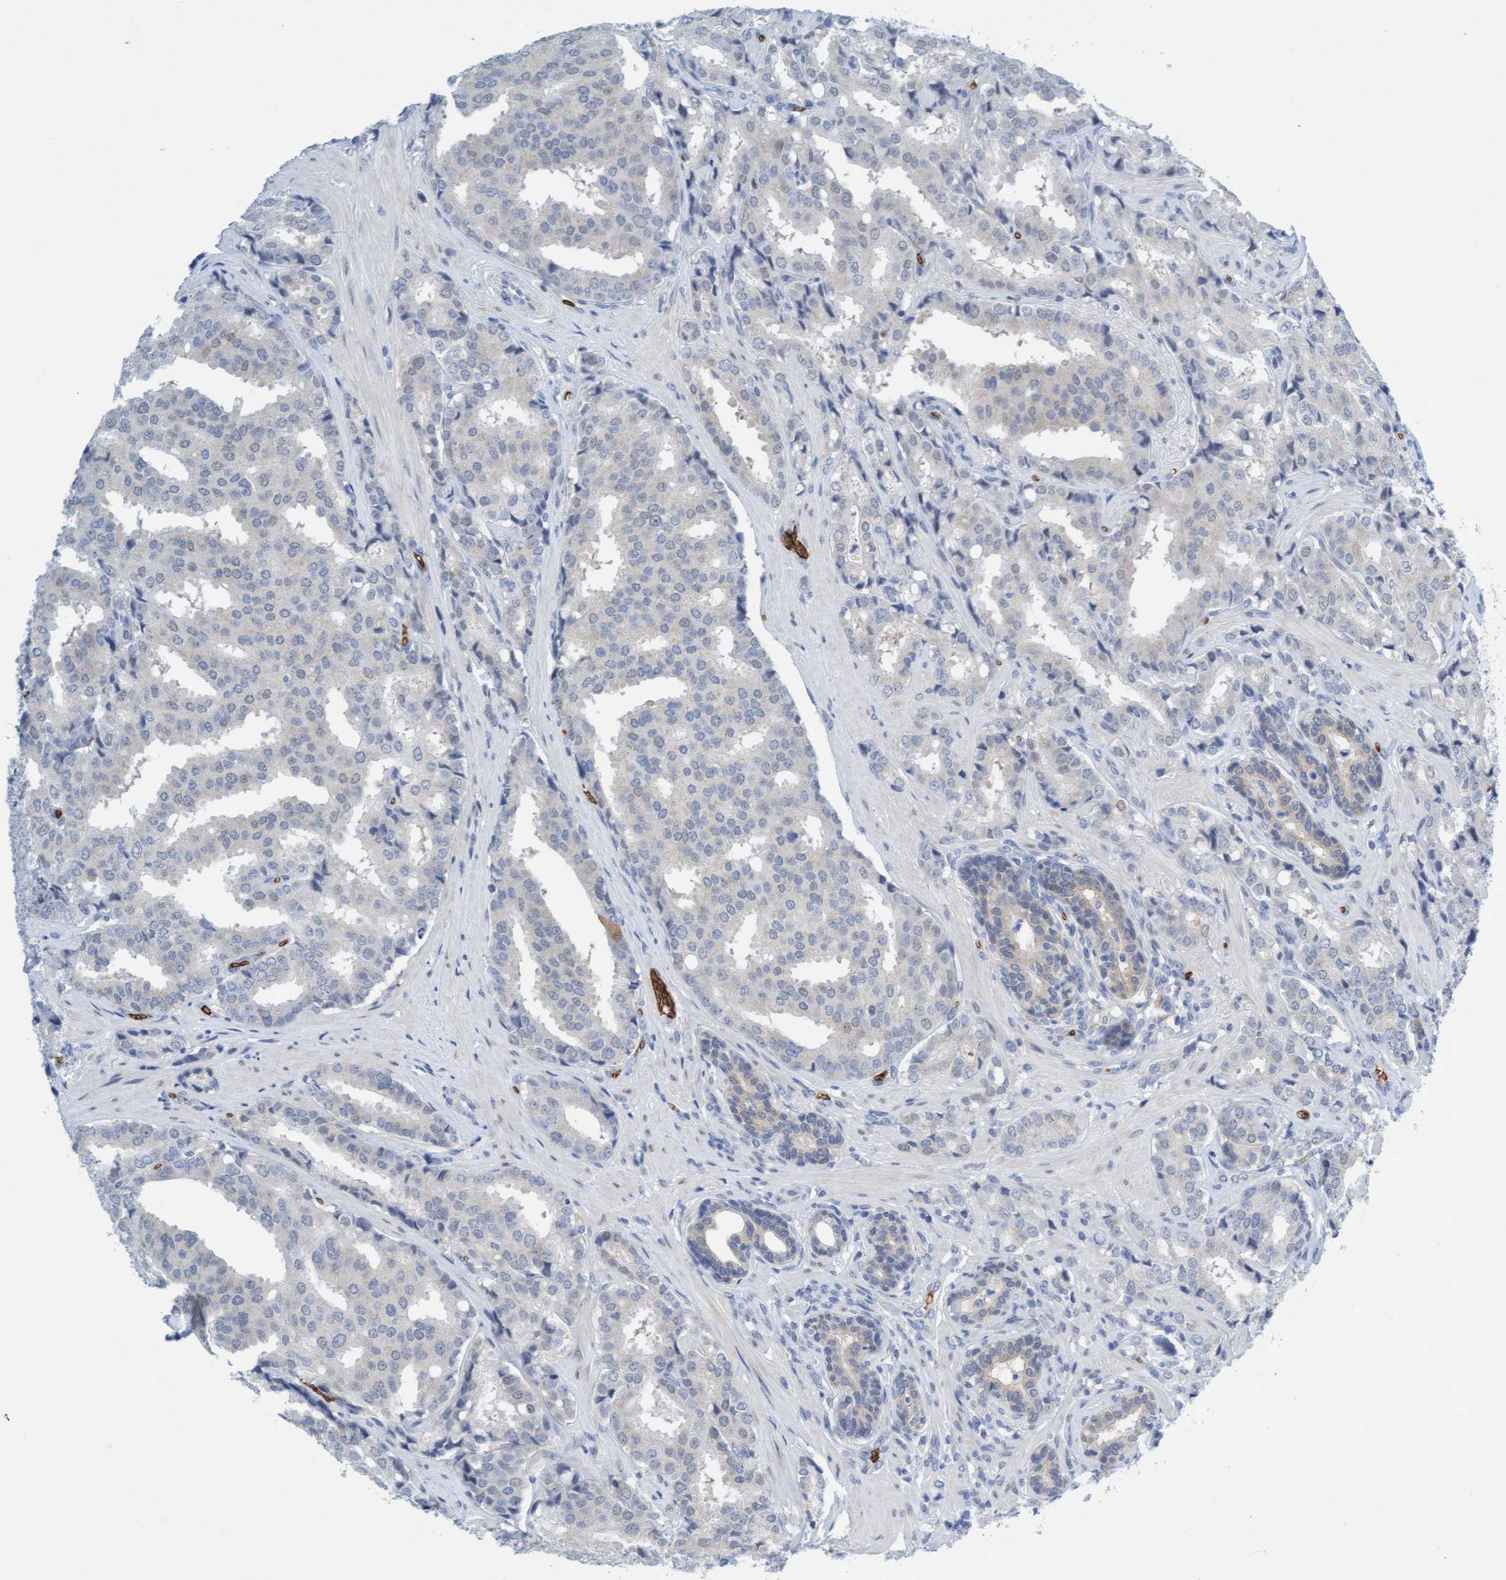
{"staining": {"intensity": "negative", "quantity": "none", "location": "none"}, "tissue": "prostate cancer", "cell_type": "Tumor cells", "image_type": "cancer", "snomed": [{"axis": "morphology", "description": "Adenocarcinoma, High grade"}, {"axis": "topography", "description": "Prostate"}], "caption": "An image of human prostate cancer (high-grade adenocarcinoma) is negative for staining in tumor cells.", "gene": "SPEM2", "patient": {"sex": "male", "age": 50}}